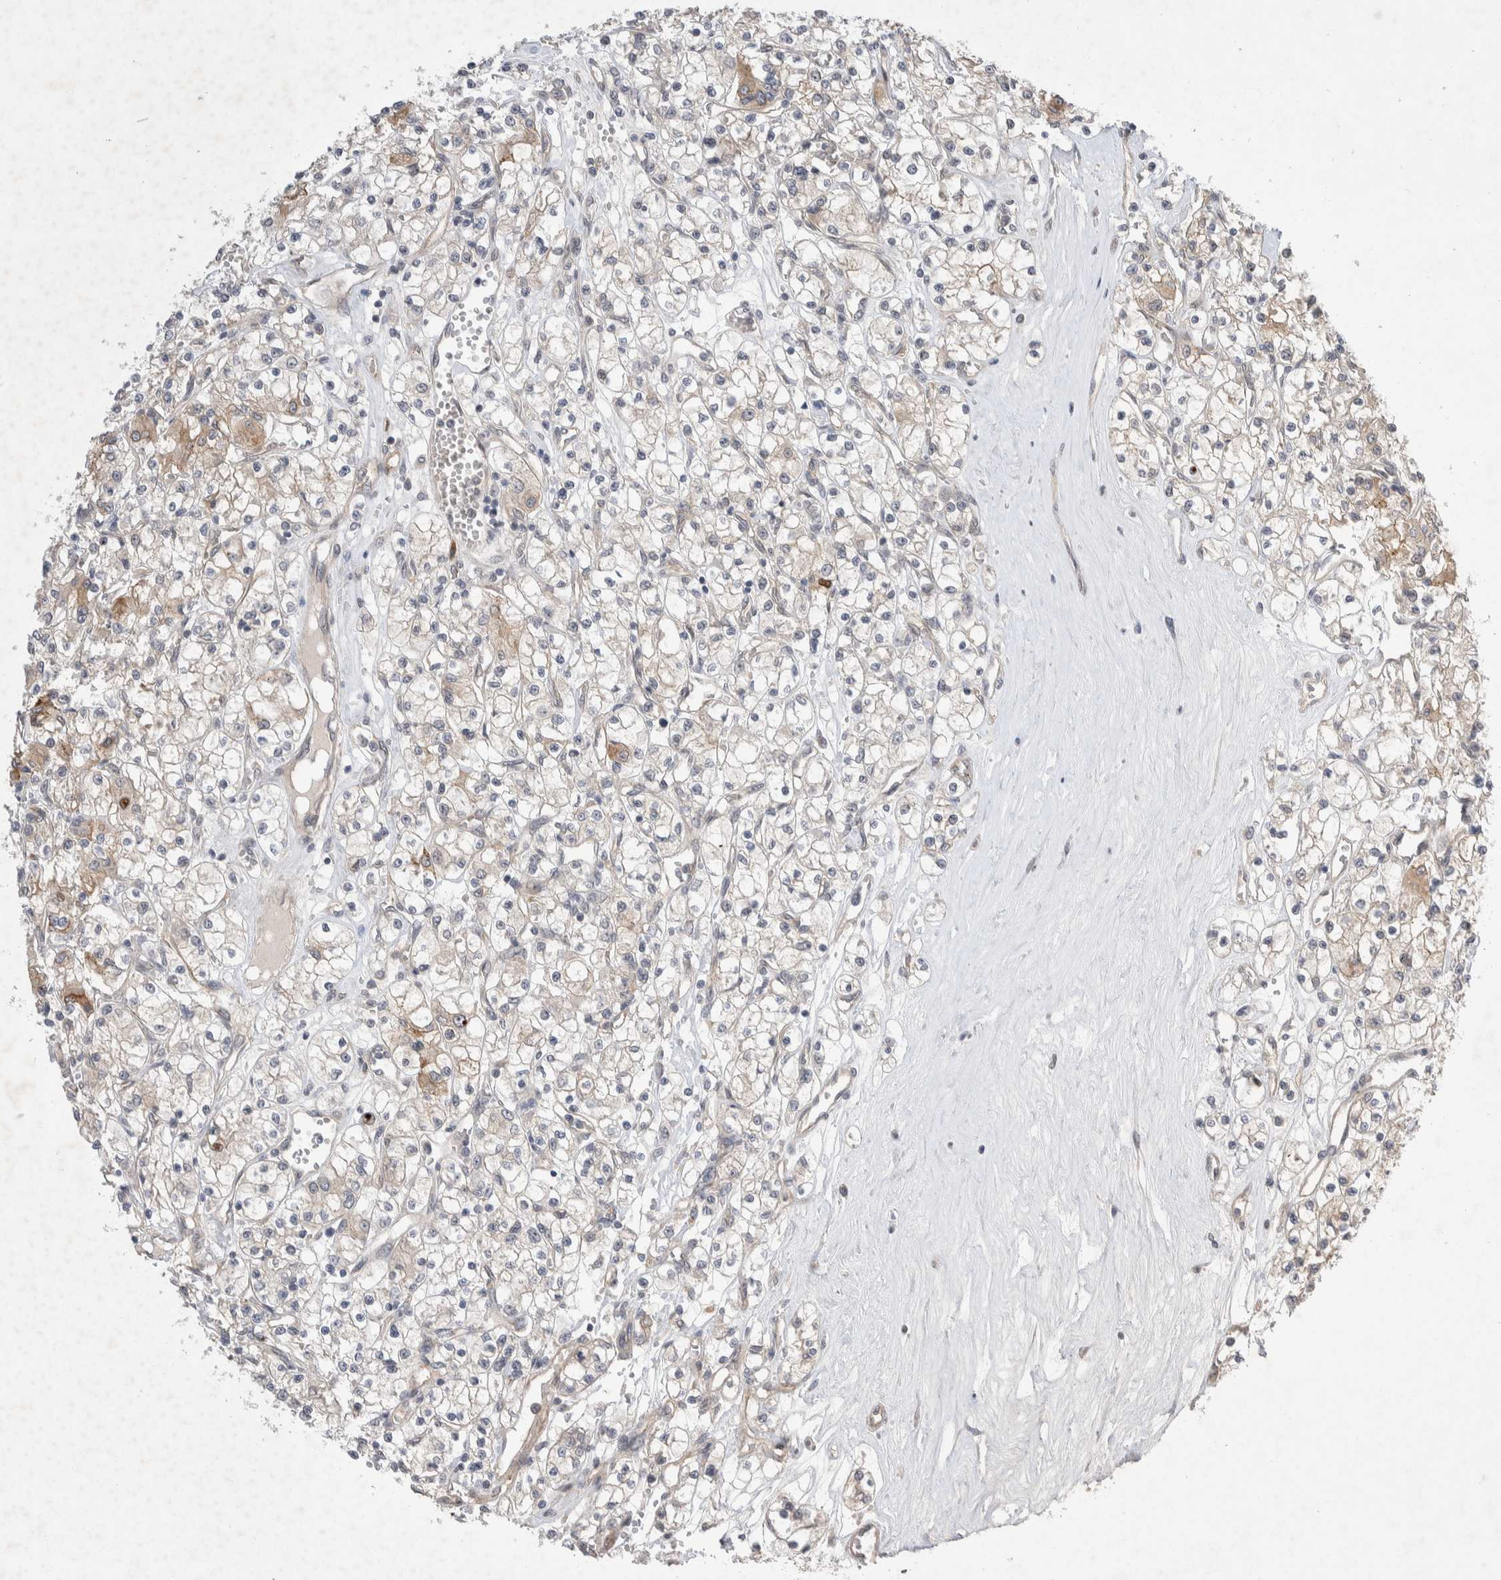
{"staining": {"intensity": "moderate", "quantity": "<25%", "location": "cytoplasmic/membranous"}, "tissue": "renal cancer", "cell_type": "Tumor cells", "image_type": "cancer", "snomed": [{"axis": "morphology", "description": "Adenocarcinoma, NOS"}, {"axis": "topography", "description": "Kidney"}], "caption": "The immunohistochemical stain highlights moderate cytoplasmic/membranous expression in tumor cells of renal cancer (adenocarcinoma) tissue. (DAB (3,3'-diaminobenzidine) IHC with brightfield microscopy, high magnification).", "gene": "ZNF704", "patient": {"sex": "female", "age": 59}}